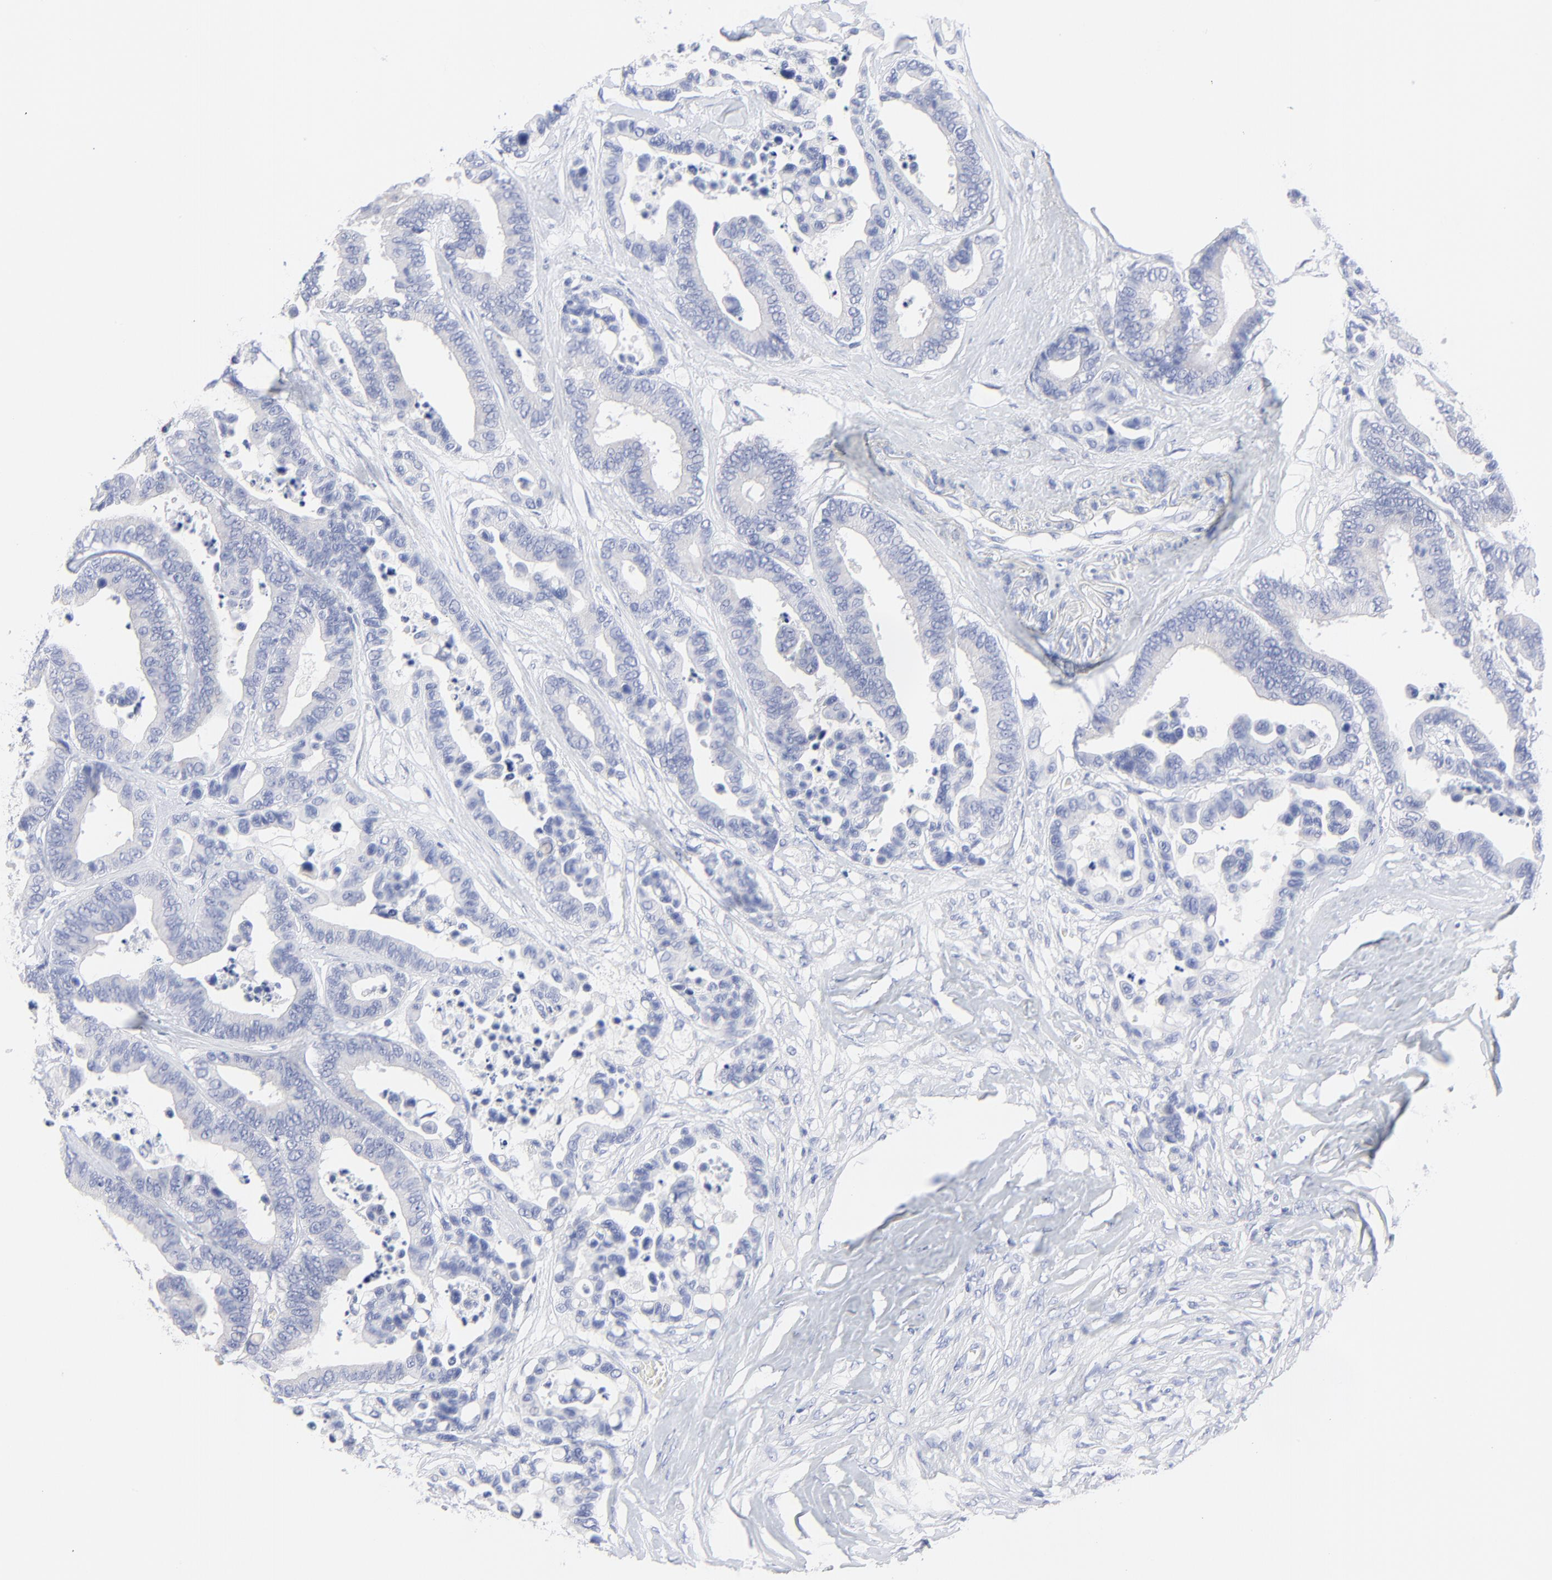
{"staining": {"intensity": "negative", "quantity": "none", "location": "none"}, "tissue": "colorectal cancer", "cell_type": "Tumor cells", "image_type": "cancer", "snomed": [{"axis": "morphology", "description": "Adenocarcinoma, NOS"}, {"axis": "topography", "description": "Colon"}], "caption": "The immunohistochemistry (IHC) photomicrograph has no significant staining in tumor cells of adenocarcinoma (colorectal) tissue. (Stains: DAB IHC with hematoxylin counter stain, Microscopy: brightfield microscopy at high magnification).", "gene": "PSD3", "patient": {"sex": "male", "age": 82}}